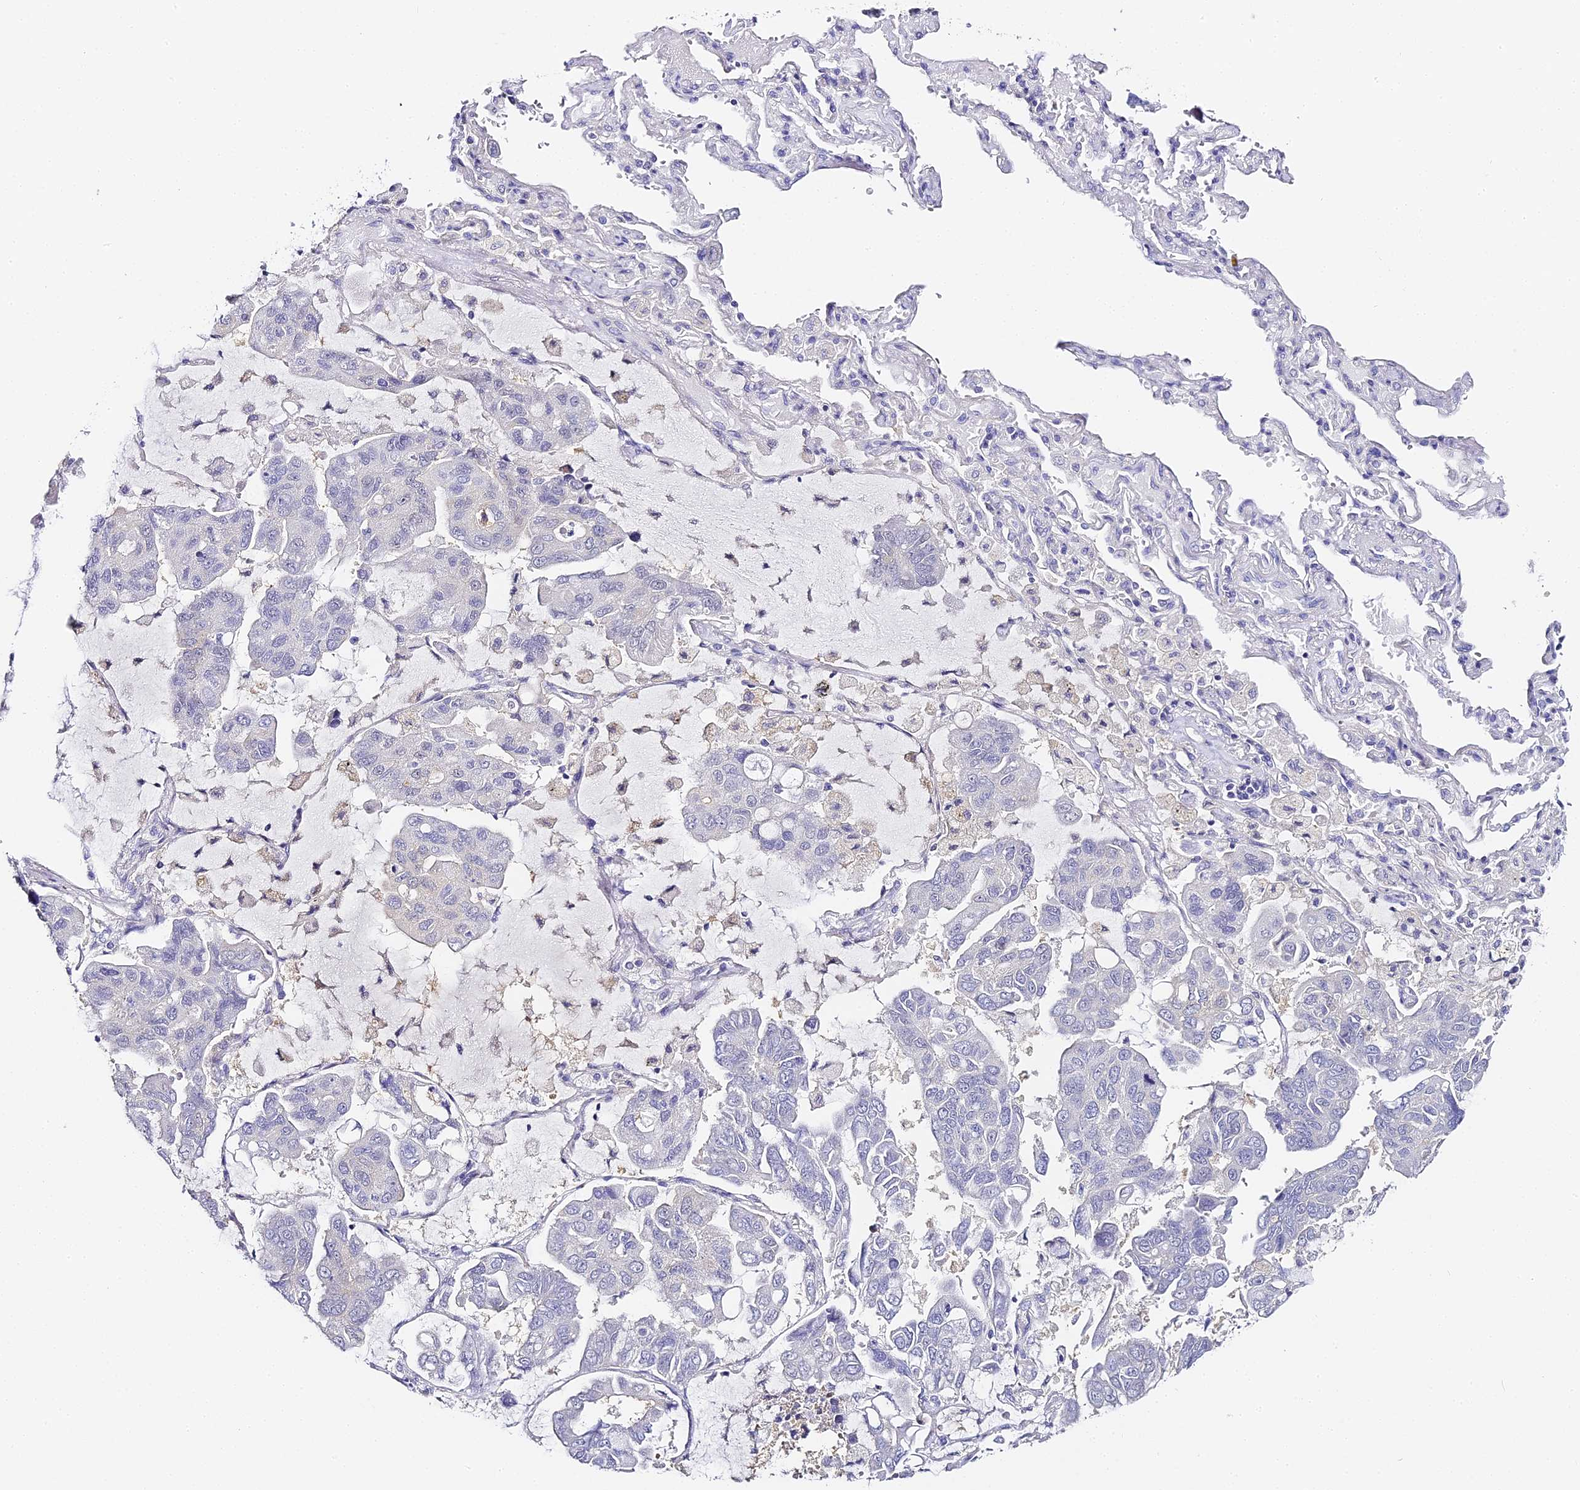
{"staining": {"intensity": "negative", "quantity": "none", "location": "none"}, "tissue": "lung cancer", "cell_type": "Tumor cells", "image_type": "cancer", "snomed": [{"axis": "morphology", "description": "Adenocarcinoma, NOS"}, {"axis": "topography", "description": "Lung"}], "caption": "Adenocarcinoma (lung) stained for a protein using immunohistochemistry (IHC) shows no staining tumor cells.", "gene": "ABHD14A-ACY1", "patient": {"sex": "male", "age": 64}}